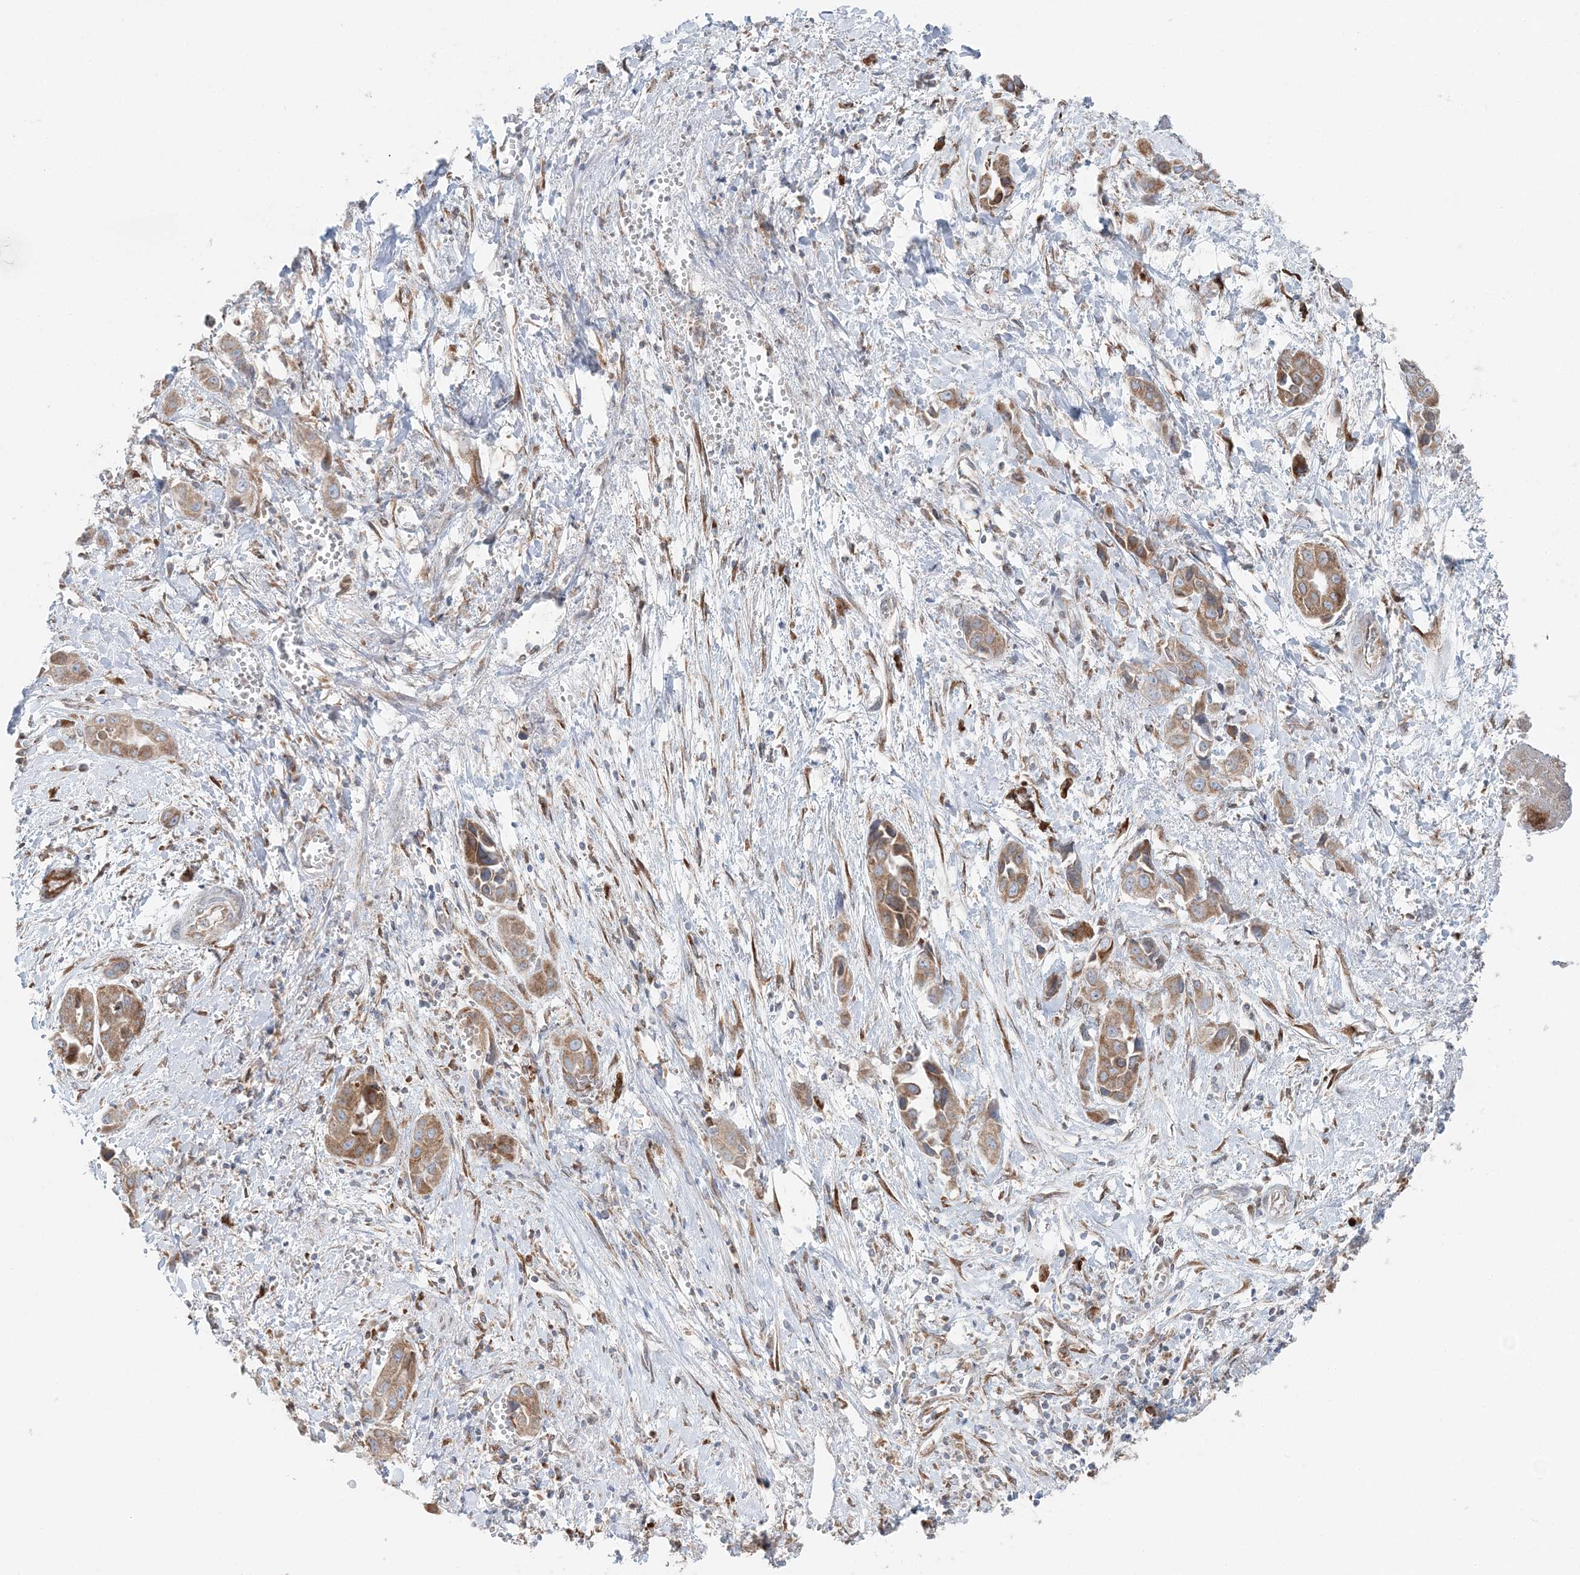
{"staining": {"intensity": "moderate", "quantity": ">75%", "location": "cytoplasmic/membranous"}, "tissue": "liver cancer", "cell_type": "Tumor cells", "image_type": "cancer", "snomed": [{"axis": "morphology", "description": "Cholangiocarcinoma"}, {"axis": "topography", "description": "Liver"}], "caption": "Immunohistochemistry (IHC) of liver cancer (cholangiocarcinoma) exhibits medium levels of moderate cytoplasmic/membranous staining in approximately >75% of tumor cells. (DAB IHC with brightfield microscopy, high magnification).", "gene": "TMED10", "patient": {"sex": "female", "age": 52}}